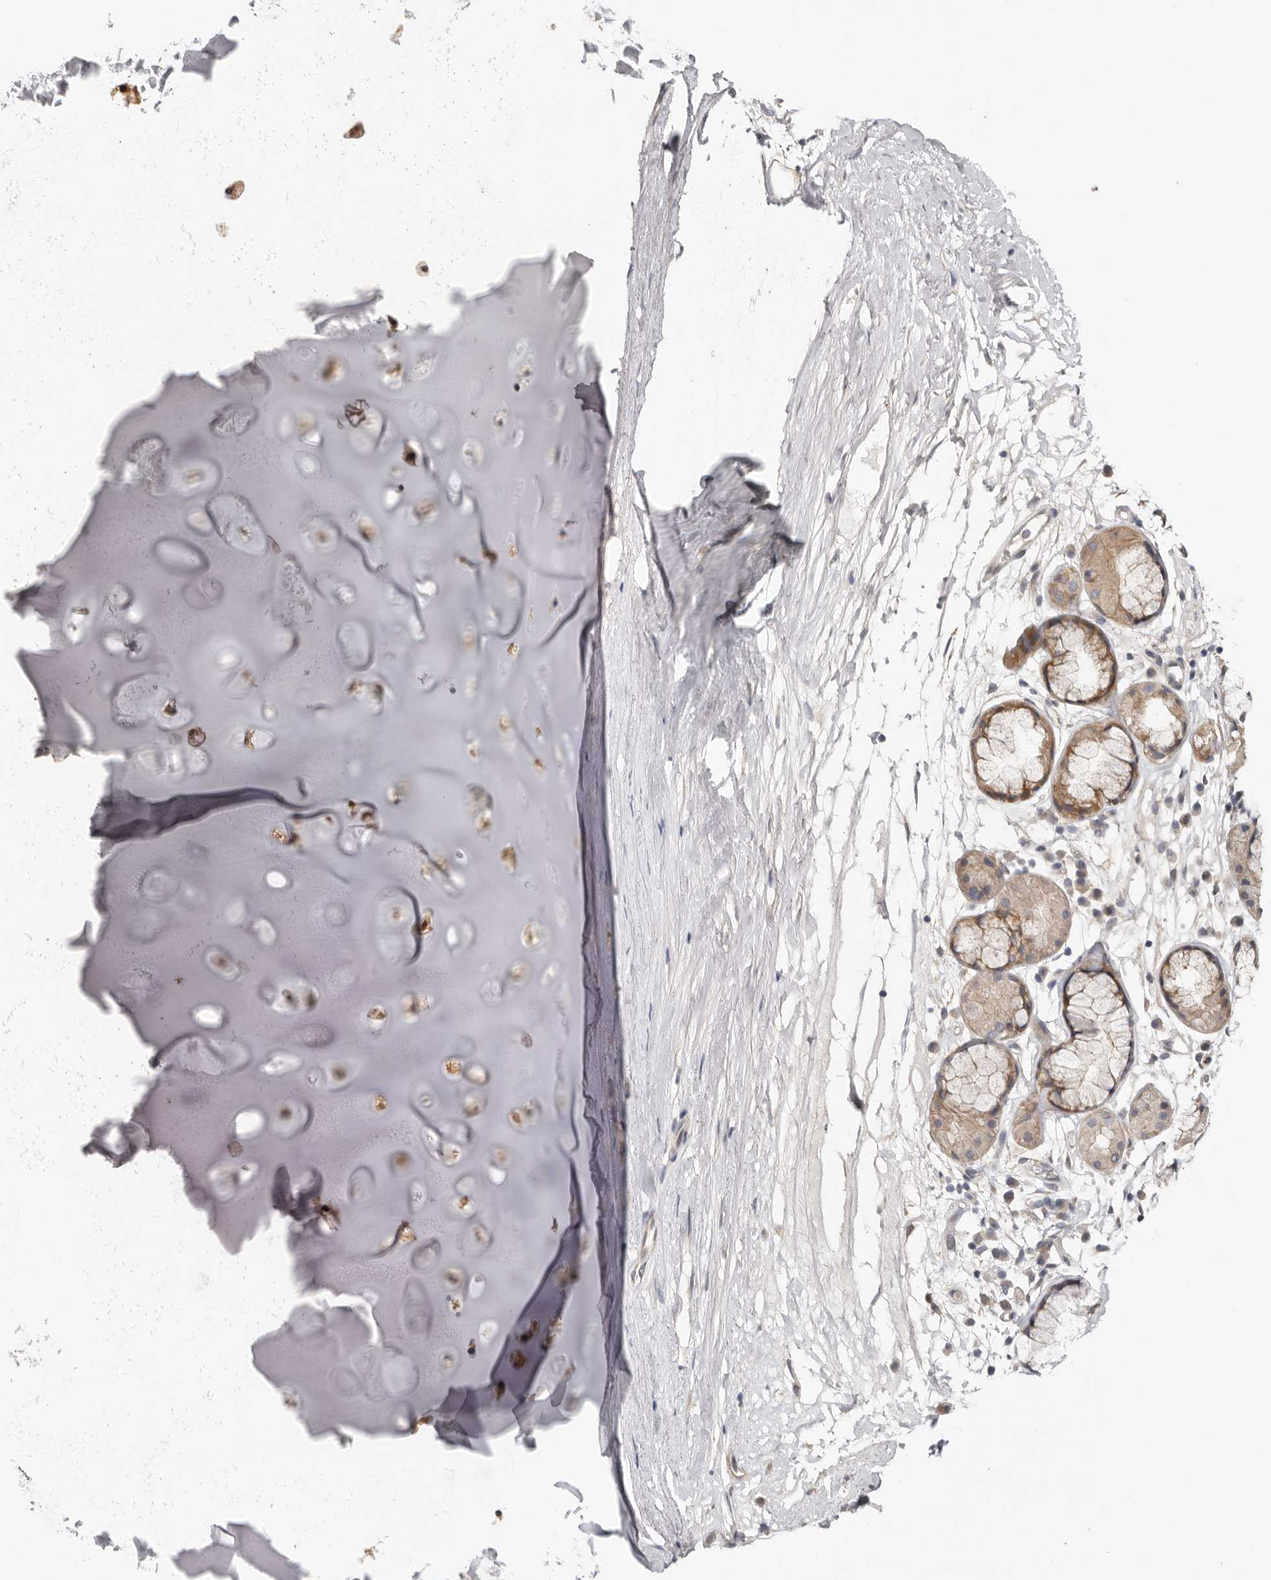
{"staining": {"intensity": "weak", "quantity": "25%-75%", "location": "cytoplasmic/membranous"}, "tissue": "adipose tissue", "cell_type": "Adipocytes", "image_type": "normal", "snomed": [{"axis": "morphology", "description": "Normal tissue, NOS"}, {"axis": "topography", "description": "Cartilage tissue"}], "caption": "This photomicrograph demonstrates immunohistochemistry staining of unremarkable human adipose tissue, with low weak cytoplasmic/membranous expression in approximately 25%-75% of adipocytes.", "gene": "MSRB2", "patient": {"sex": "female", "age": 63}}